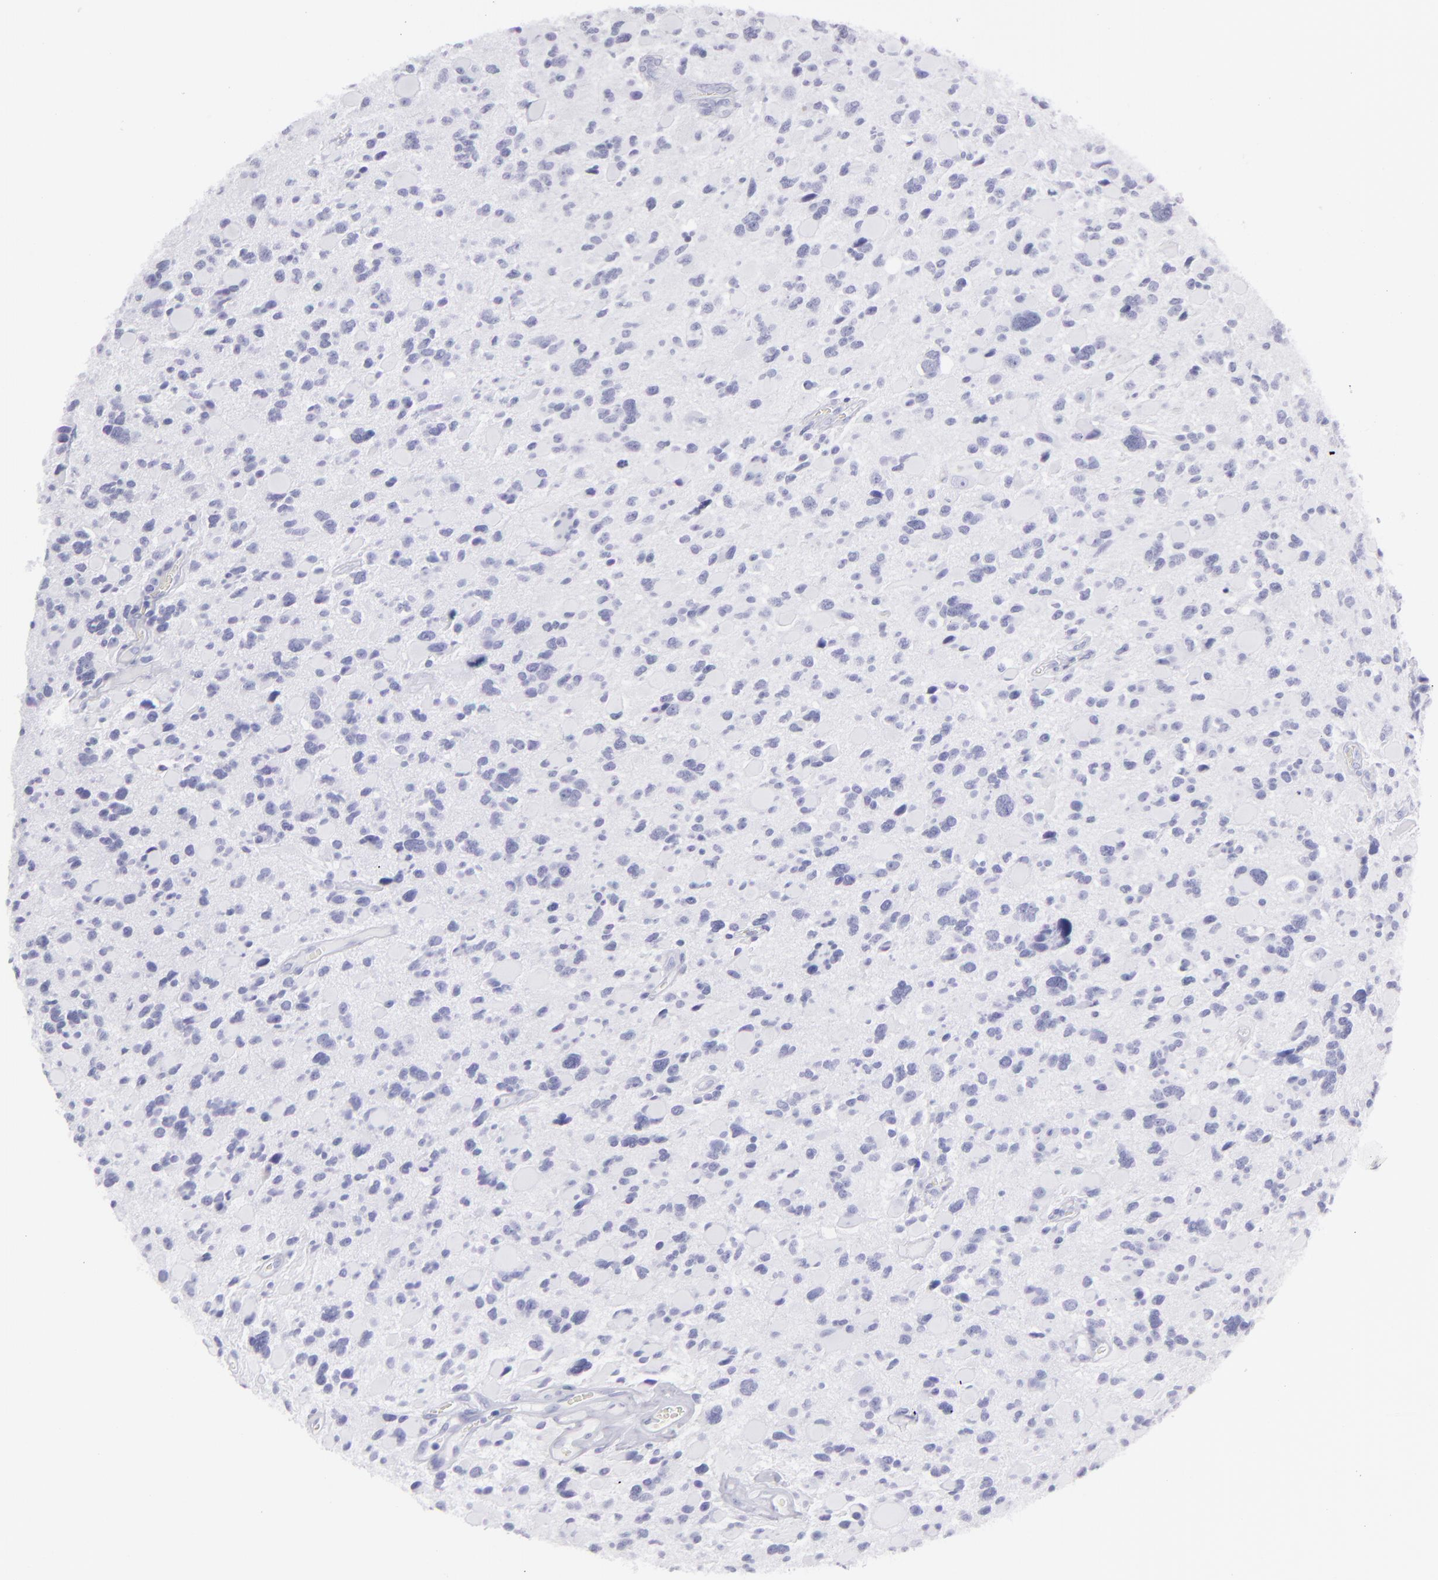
{"staining": {"intensity": "negative", "quantity": "none", "location": "none"}, "tissue": "glioma", "cell_type": "Tumor cells", "image_type": "cancer", "snomed": [{"axis": "morphology", "description": "Glioma, malignant, High grade"}, {"axis": "topography", "description": "Brain"}], "caption": "The immunohistochemistry photomicrograph has no significant staining in tumor cells of glioma tissue. (Stains: DAB (3,3'-diaminobenzidine) IHC with hematoxylin counter stain, Microscopy: brightfield microscopy at high magnification).", "gene": "FLG", "patient": {"sex": "female", "age": 37}}